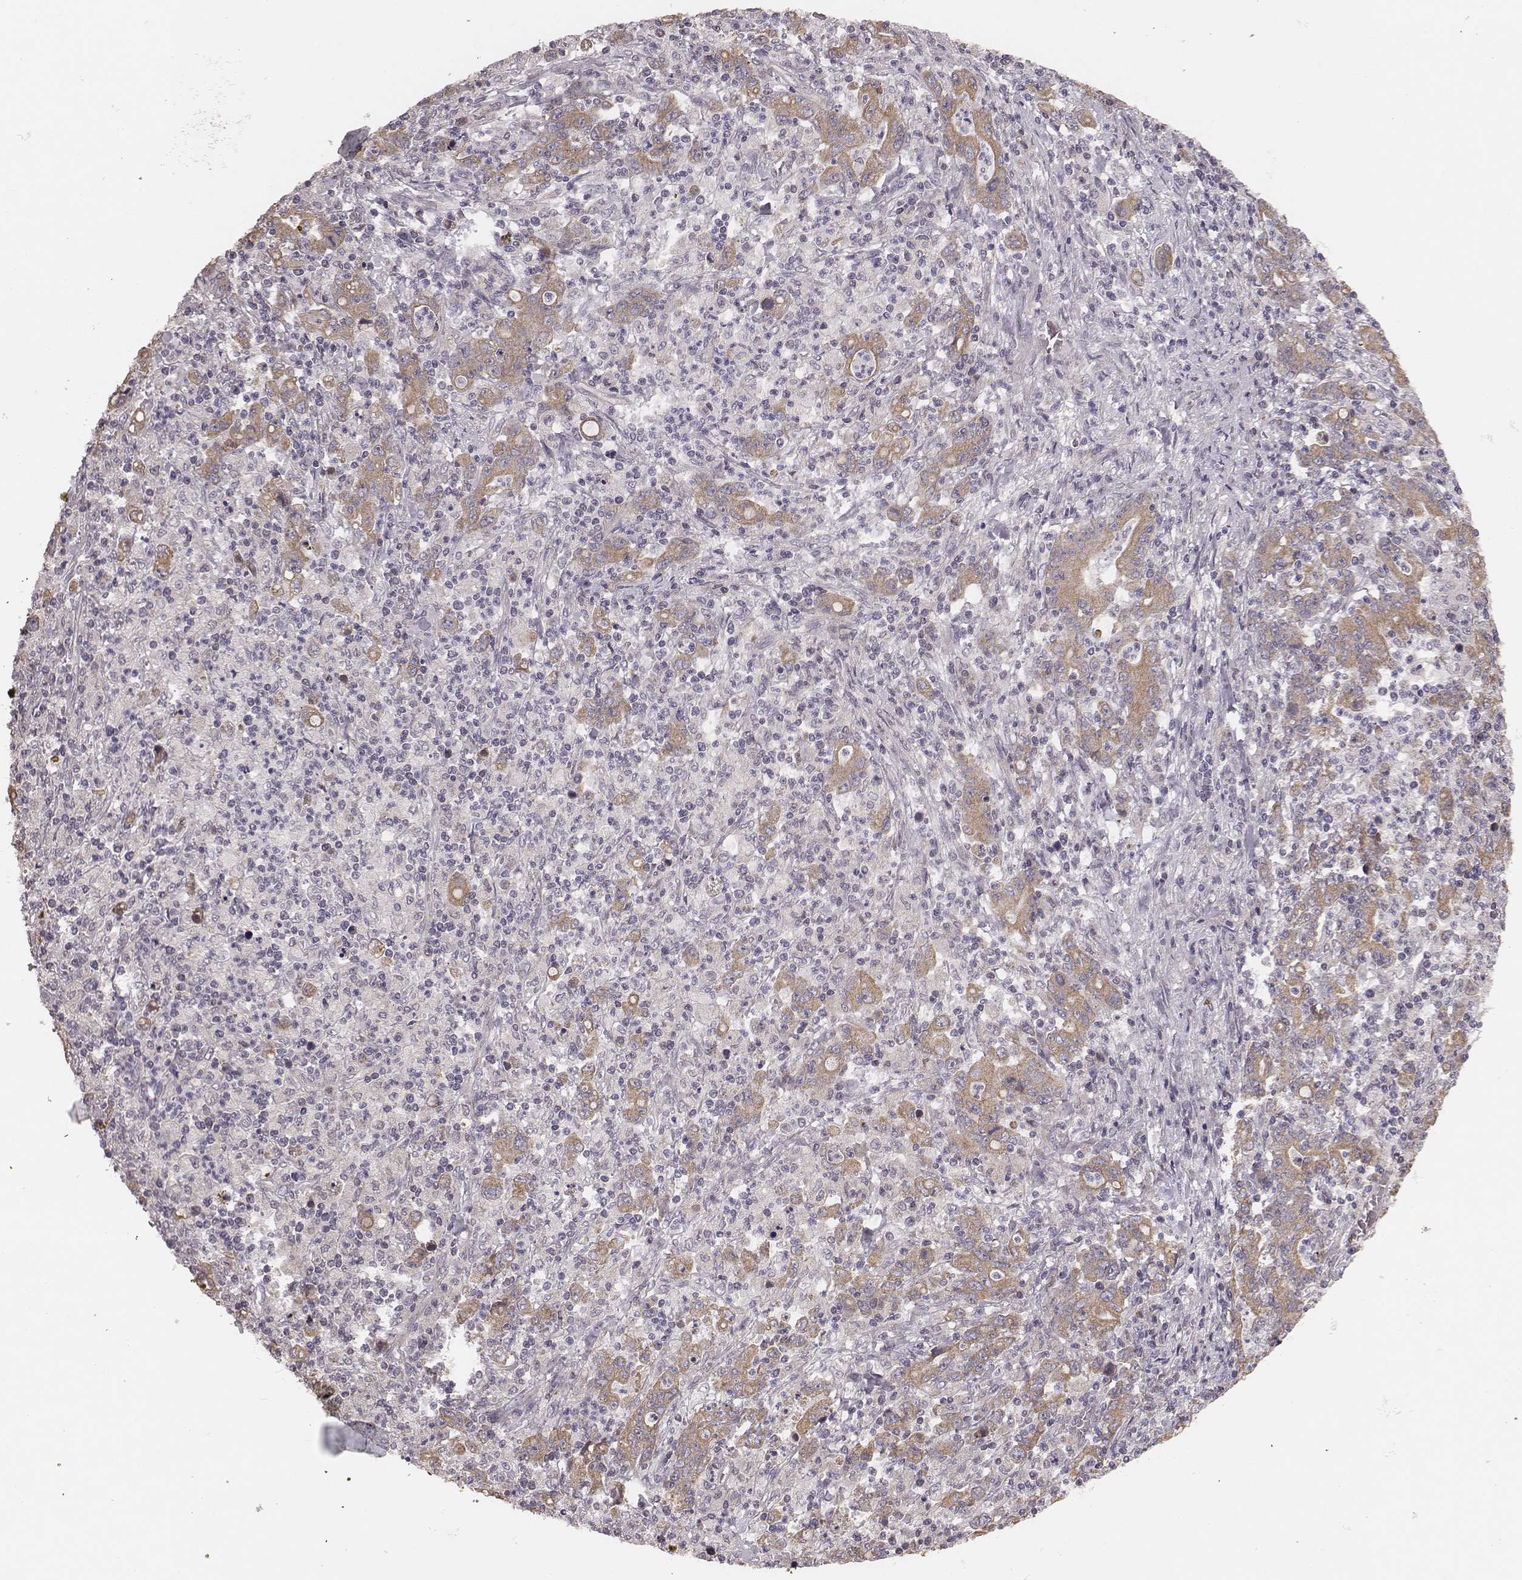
{"staining": {"intensity": "weak", "quantity": ">75%", "location": "cytoplasmic/membranous"}, "tissue": "stomach cancer", "cell_type": "Tumor cells", "image_type": "cancer", "snomed": [{"axis": "morphology", "description": "Adenocarcinoma, NOS"}, {"axis": "topography", "description": "Stomach, upper"}], "caption": "Approximately >75% of tumor cells in human stomach cancer (adenocarcinoma) reveal weak cytoplasmic/membranous protein positivity as visualized by brown immunohistochemical staining.", "gene": "HAVCR1", "patient": {"sex": "male", "age": 69}}